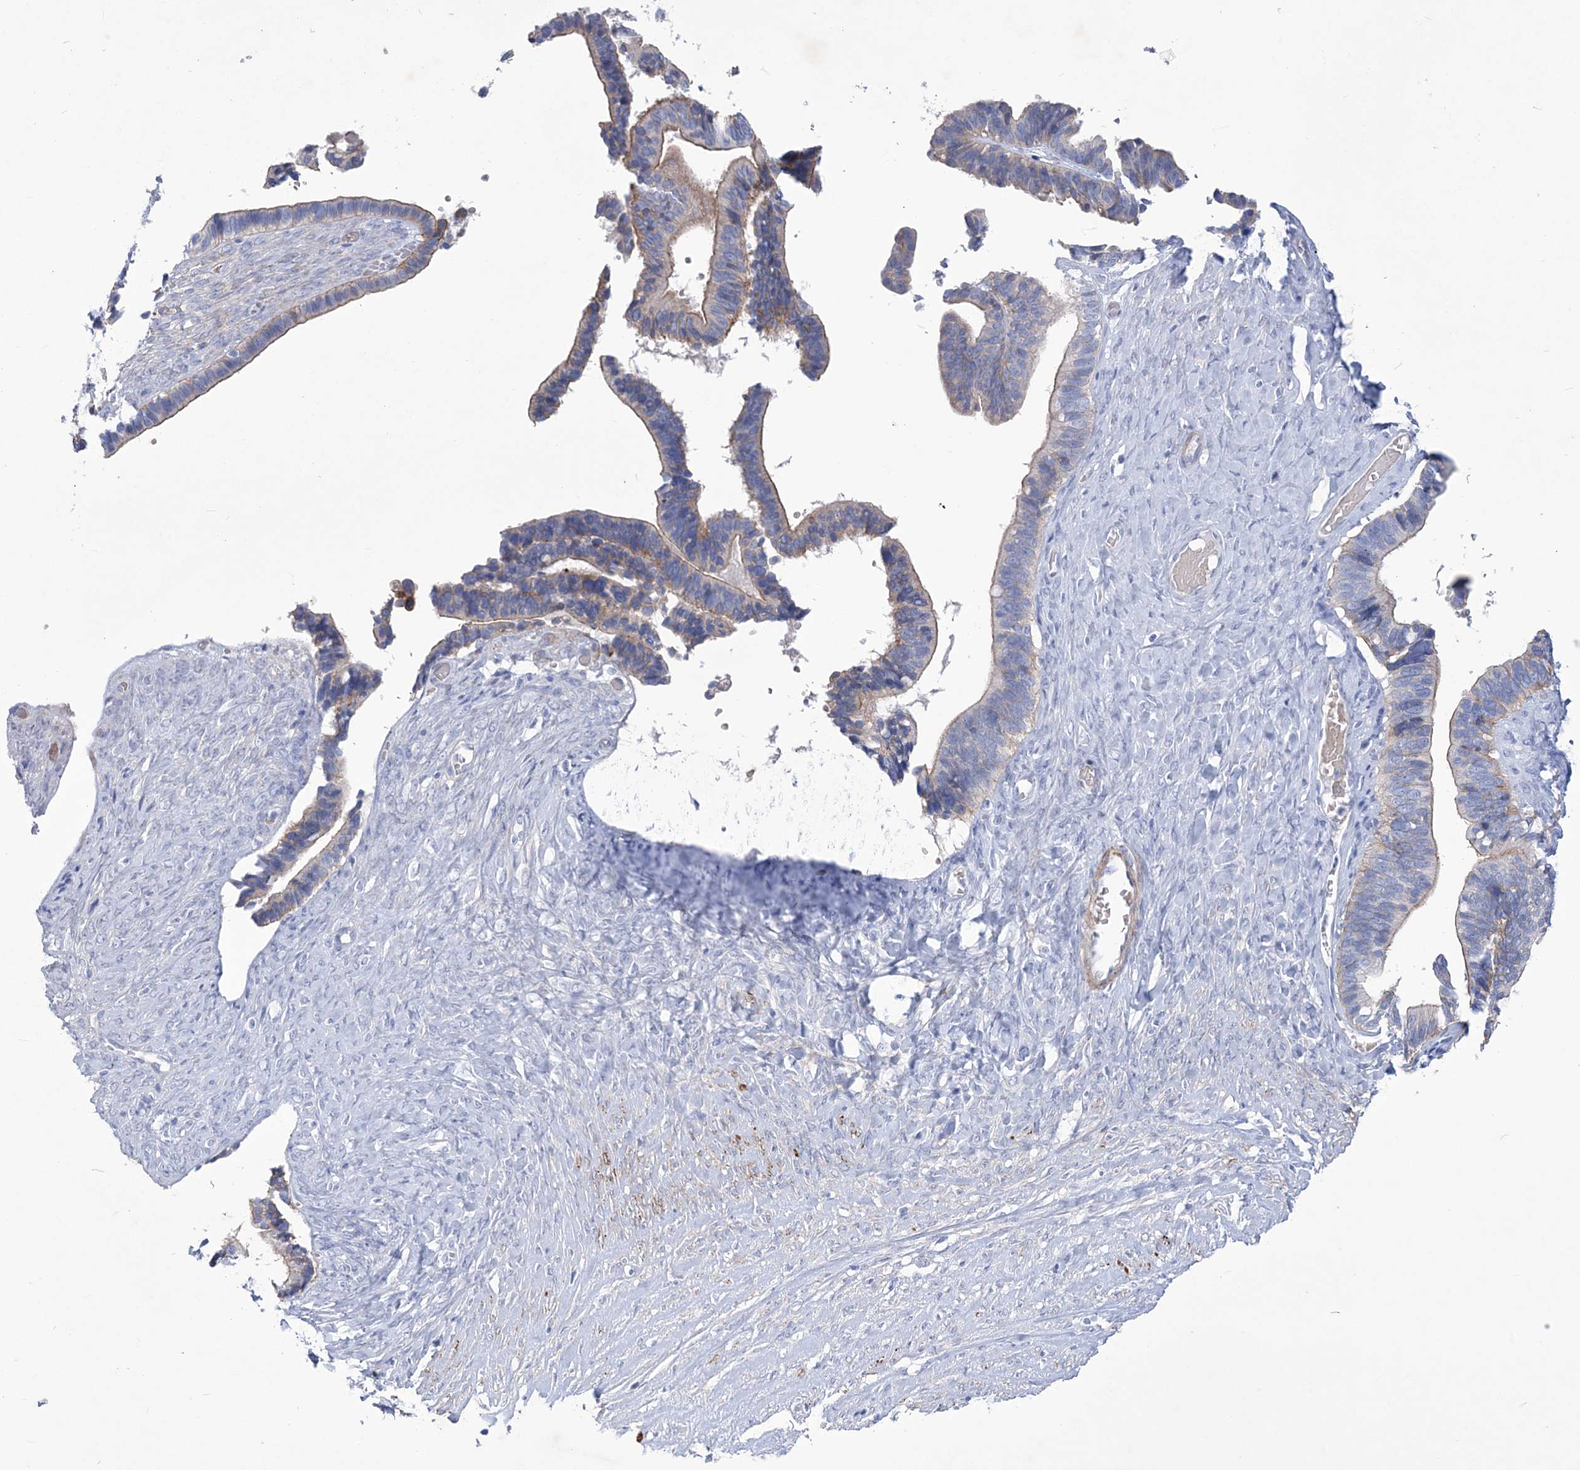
{"staining": {"intensity": "weak", "quantity": "25%-75%", "location": "cytoplasmic/membranous"}, "tissue": "ovarian cancer", "cell_type": "Tumor cells", "image_type": "cancer", "snomed": [{"axis": "morphology", "description": "Cystadenocarcinoma, serous, NOS"}, {"axis": "topography", "description": "Ovary"}], "caption": "Immunohistochemistry photomicrograph of human ovarian cancer (serous cystadenocarcinoma) stained for a protein (brown), which shows low levels of weak cytoplasmic/membranous expression in about 25%-75% of tumor cells.", "gene": "WDR74", "patient": {"sex": "female", "age": 56}}